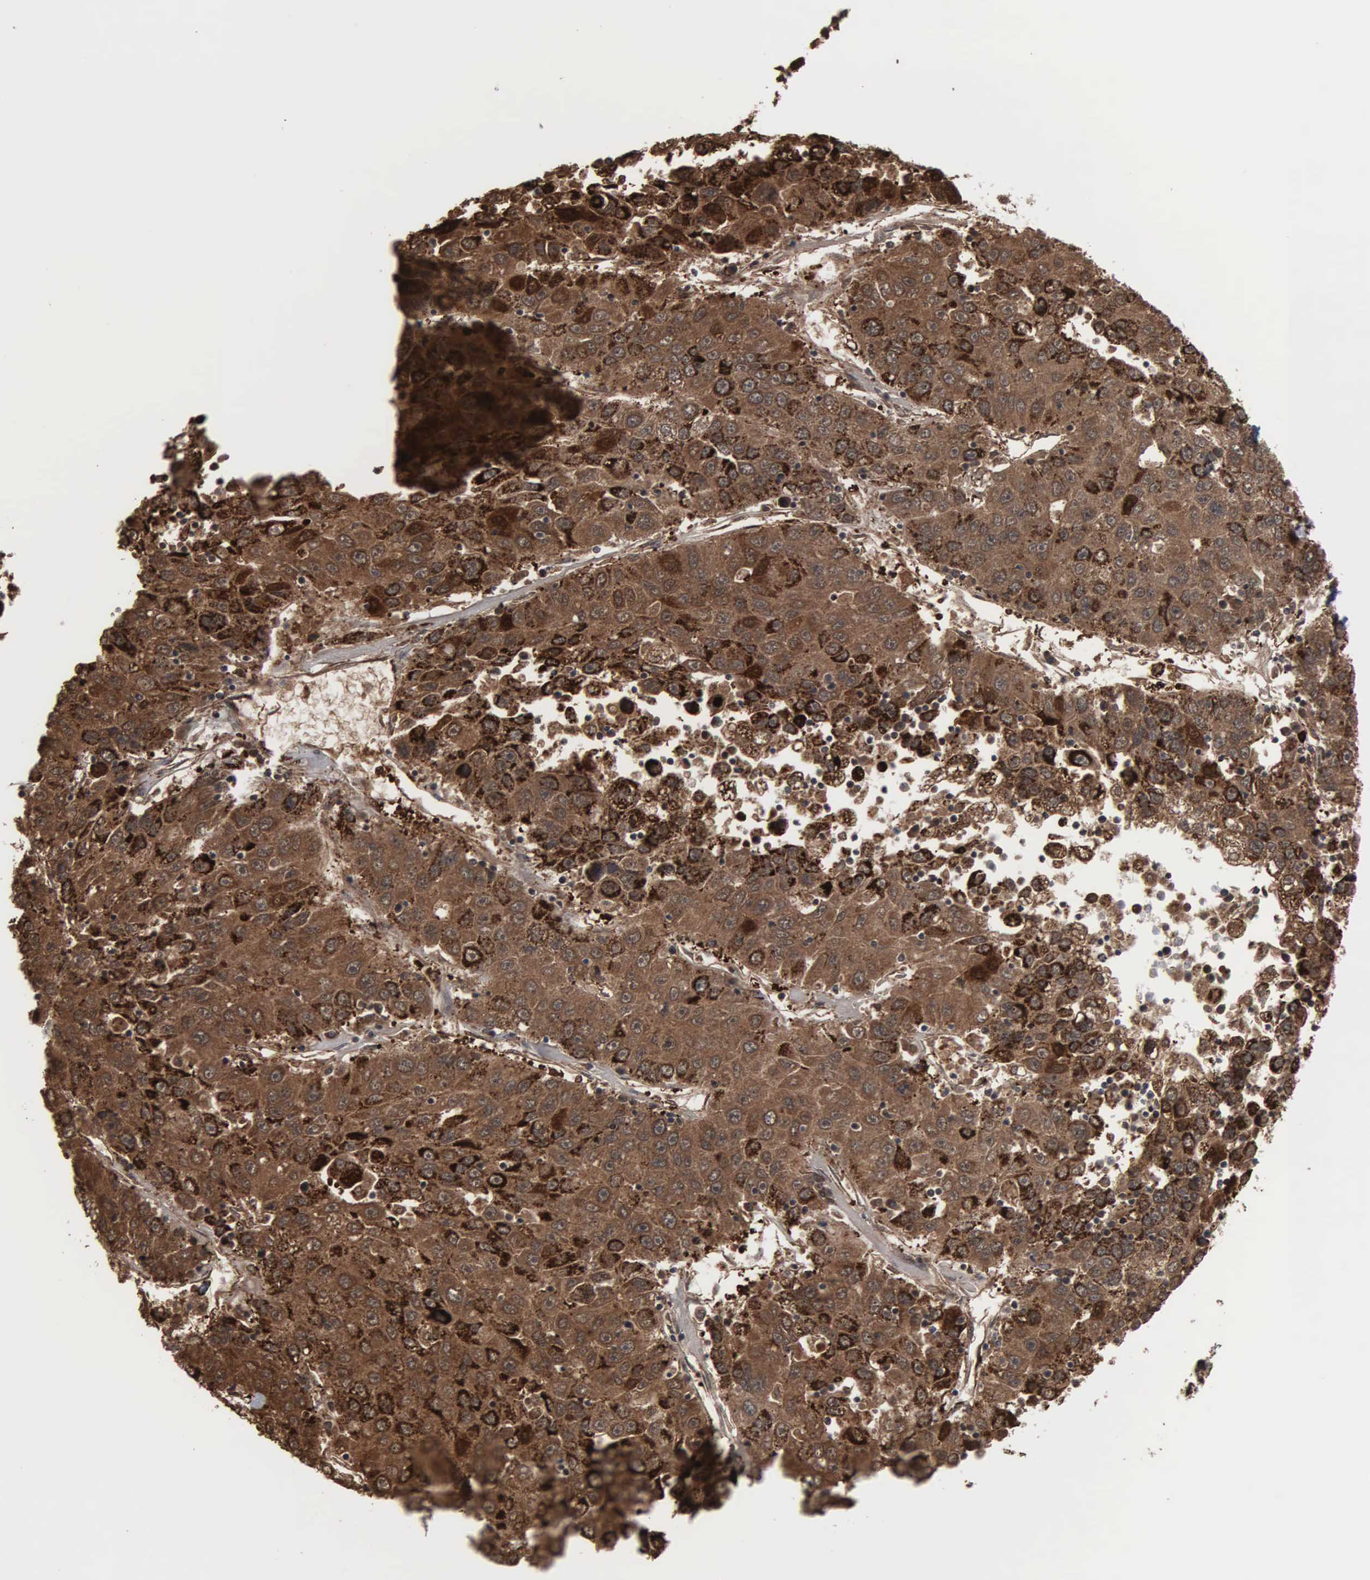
{"staining": {"intensity": "strong", "quantity": ">75%", "location": "cytoplasmic/membranous"}, "tissue": "liver cancer", "cell_type": "Tumor cells", "image_type": "cancer", "snomed": [{"axis": "morphology", "description": "Carcinoma, Hepatocellular, NOS"}, {"axis": "topography", "description": "Liver"}], "caption": "The immunohistochemical stain shows strong cytoplasmic/membranous staining in tumor cells of hepatocellular carcinoma (liver) tissue.", "gene": "HSPA9", "patient": {"sex": "male", "age": 49}}